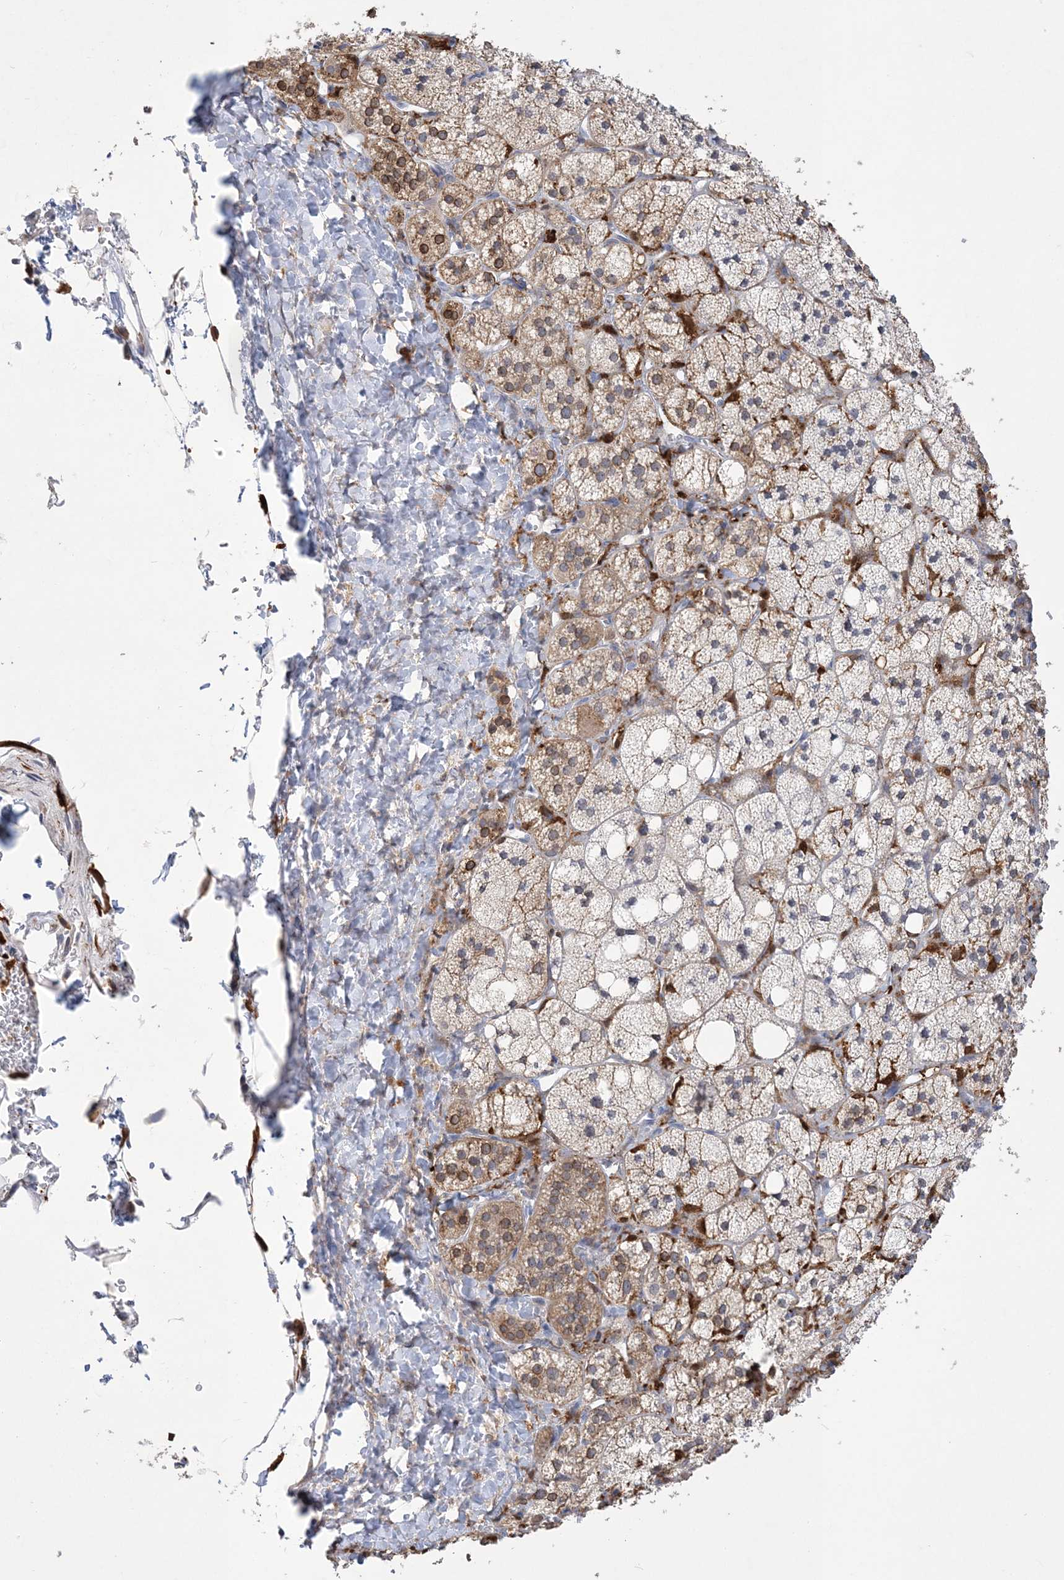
{"staining": {"intensity": "moderate", "quantity": "<25%", "location": "cytoplasmic/membranous"}, "tissue": "adrenal gland", "cell_type": "Glandular cells", "image_type": "normal", "snomed": [{"axis": "morphology", "description": "Normal tissue, NOS"}, {"axis": "topography", "description": "Adrenal gland"}], "caption": "Glandular cells demonstrate low levels of moderate cytoplasmic/membranous expression in approximately <25% of cells in unremarkable adrenal gland.", "gene": "TSPEAR", "patient": {"sex": "male", "age": 61}}